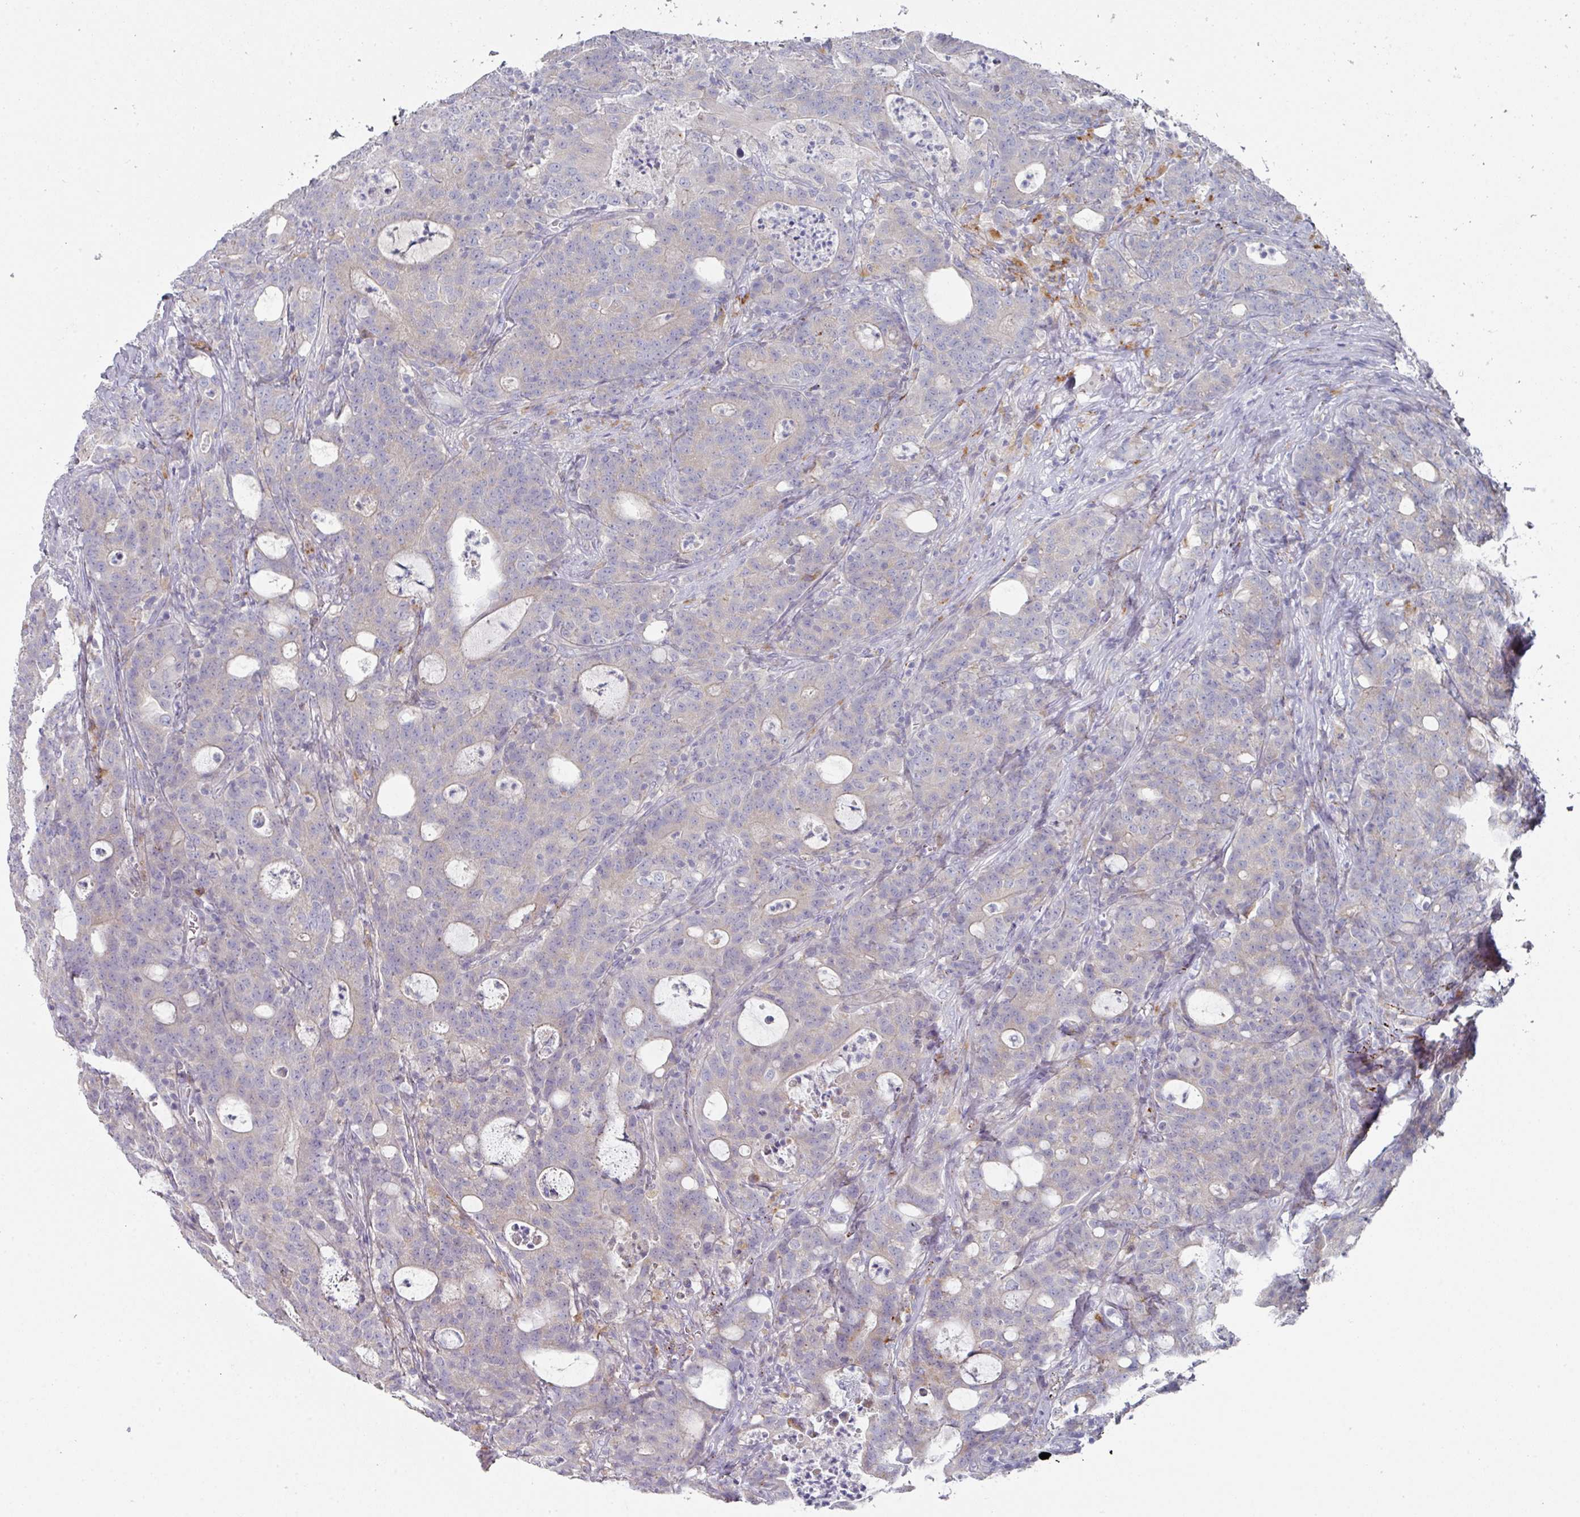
{"staining": {"intensity": "negative", "quantity": "none", "location": "none"}, "tissue": "colorectal cancer", "cell_type": "Tumor cells", "image_type": "cancer", "snomed": [{"axis": "morphology", "description": "Adenocarcinoma, NOS"}, {"axis": "topography", "description": "Colon"}], "caption": "A micrograph of human colorectal cancer is negative for staining in tumor cells. (Brightfield microscopy of DAB (3,3'-diaminobenzidine) IHC at high magnification).", "gene": "NT5C1A", "patient": {"sex": "male", "age": 83}}